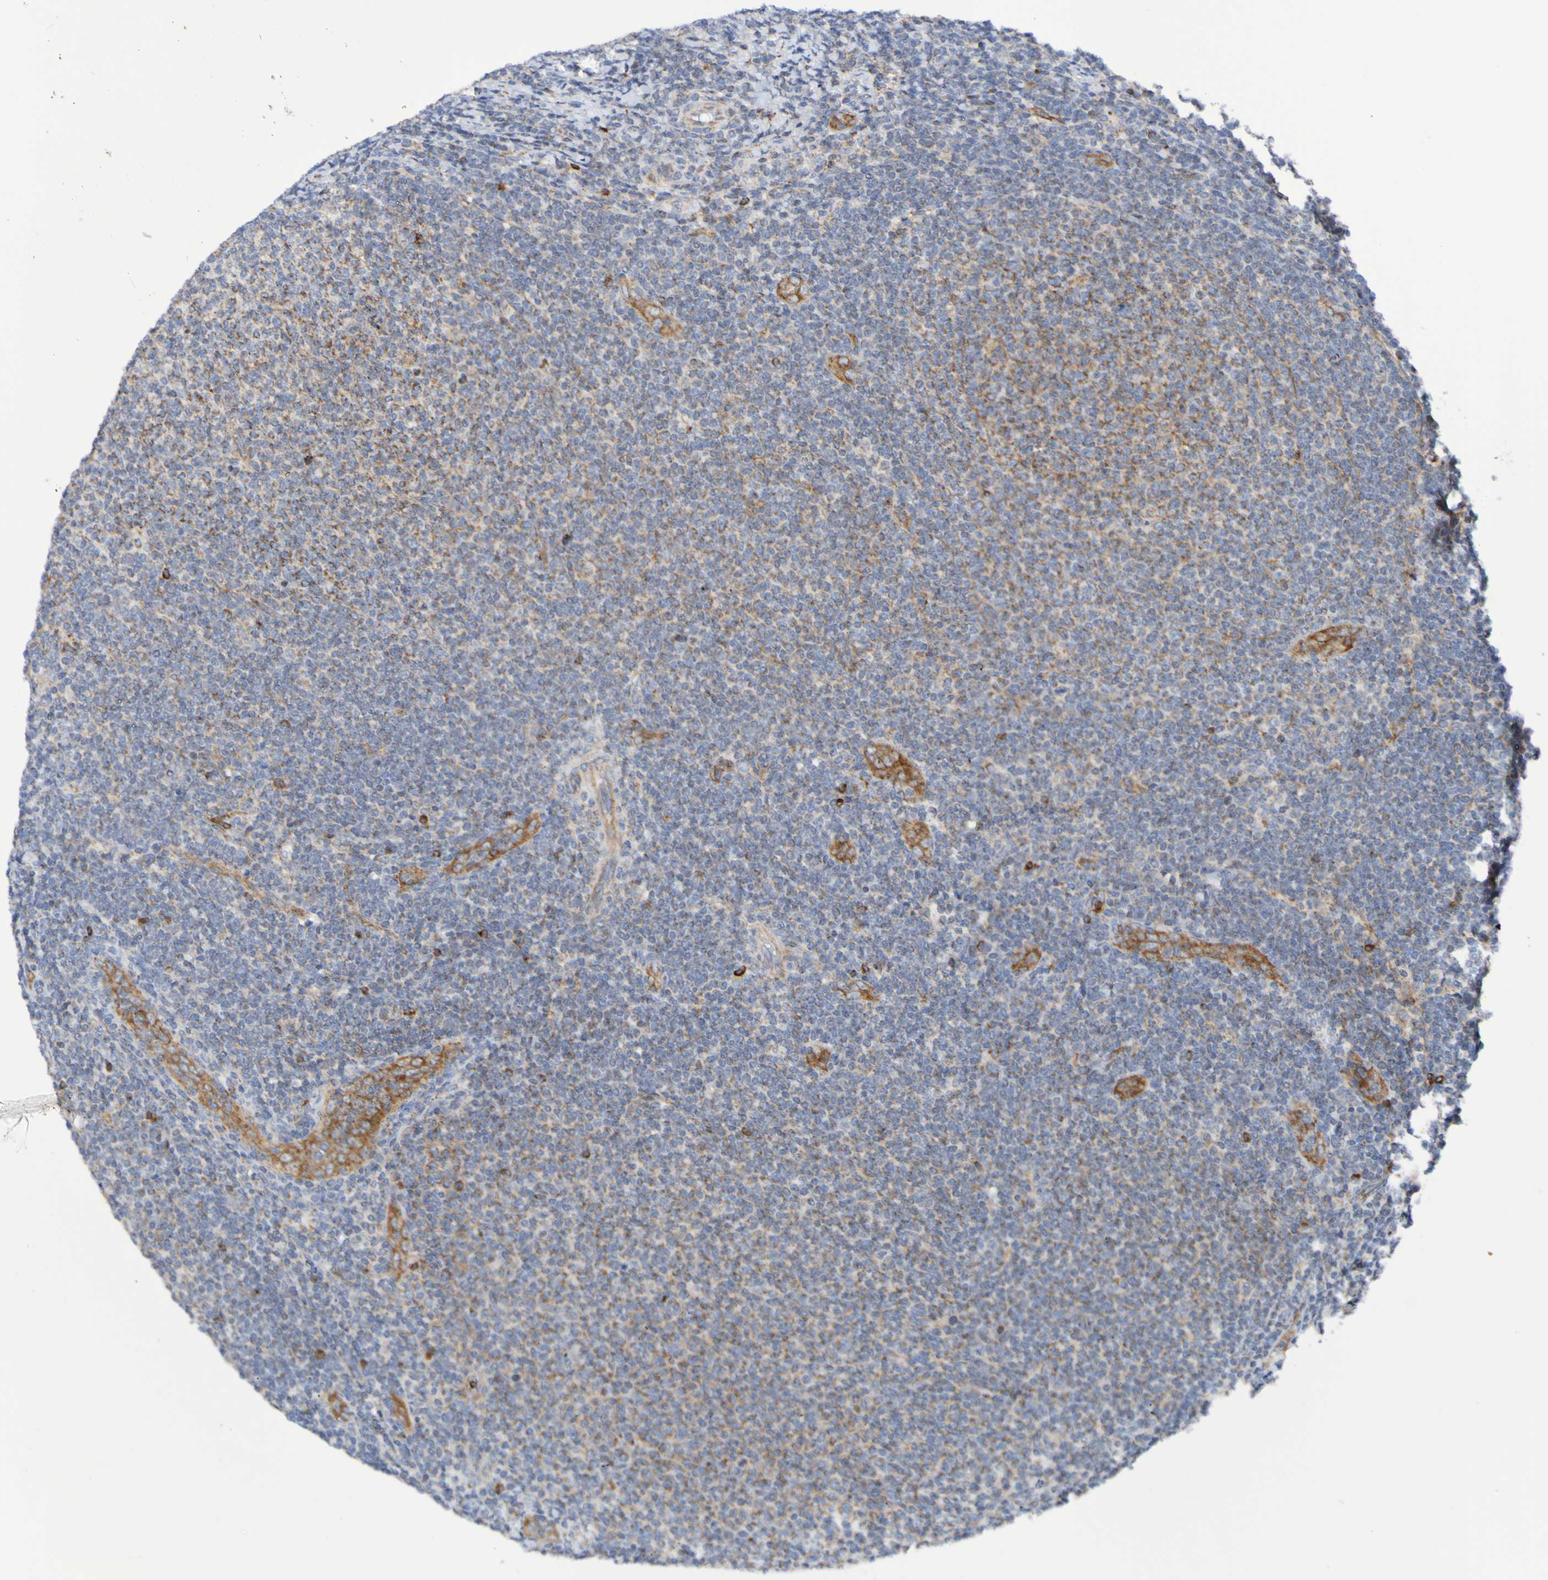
{"staining": {"intensity": "weak", "quantity": "25%-75%", "location": "cytoplasmic/membranous"}, "tissue": "lymphoma", "cell_type": "Tumor cells", "image_type": "cancer", "snomed": [{"axis": "morphology", "description": "Malignant lymphoma, non-Hodgkin's type, Low grade"}, {"axis": "topography", "description": "Lymph node"}], "caption": "Tumor cells demonstrate low levels of weak cytoplasmic/membranous positivity in approximately 25%-75% of cells in human lymphoma. The protein is stained brown, and the nuclei are stained in blue (DAB (3,3'-diaminobenzidine) IHC with brightfield microscopy, high magnification).", "gene": "GJB1", "patient": {"sex": "male", "age": 66}}